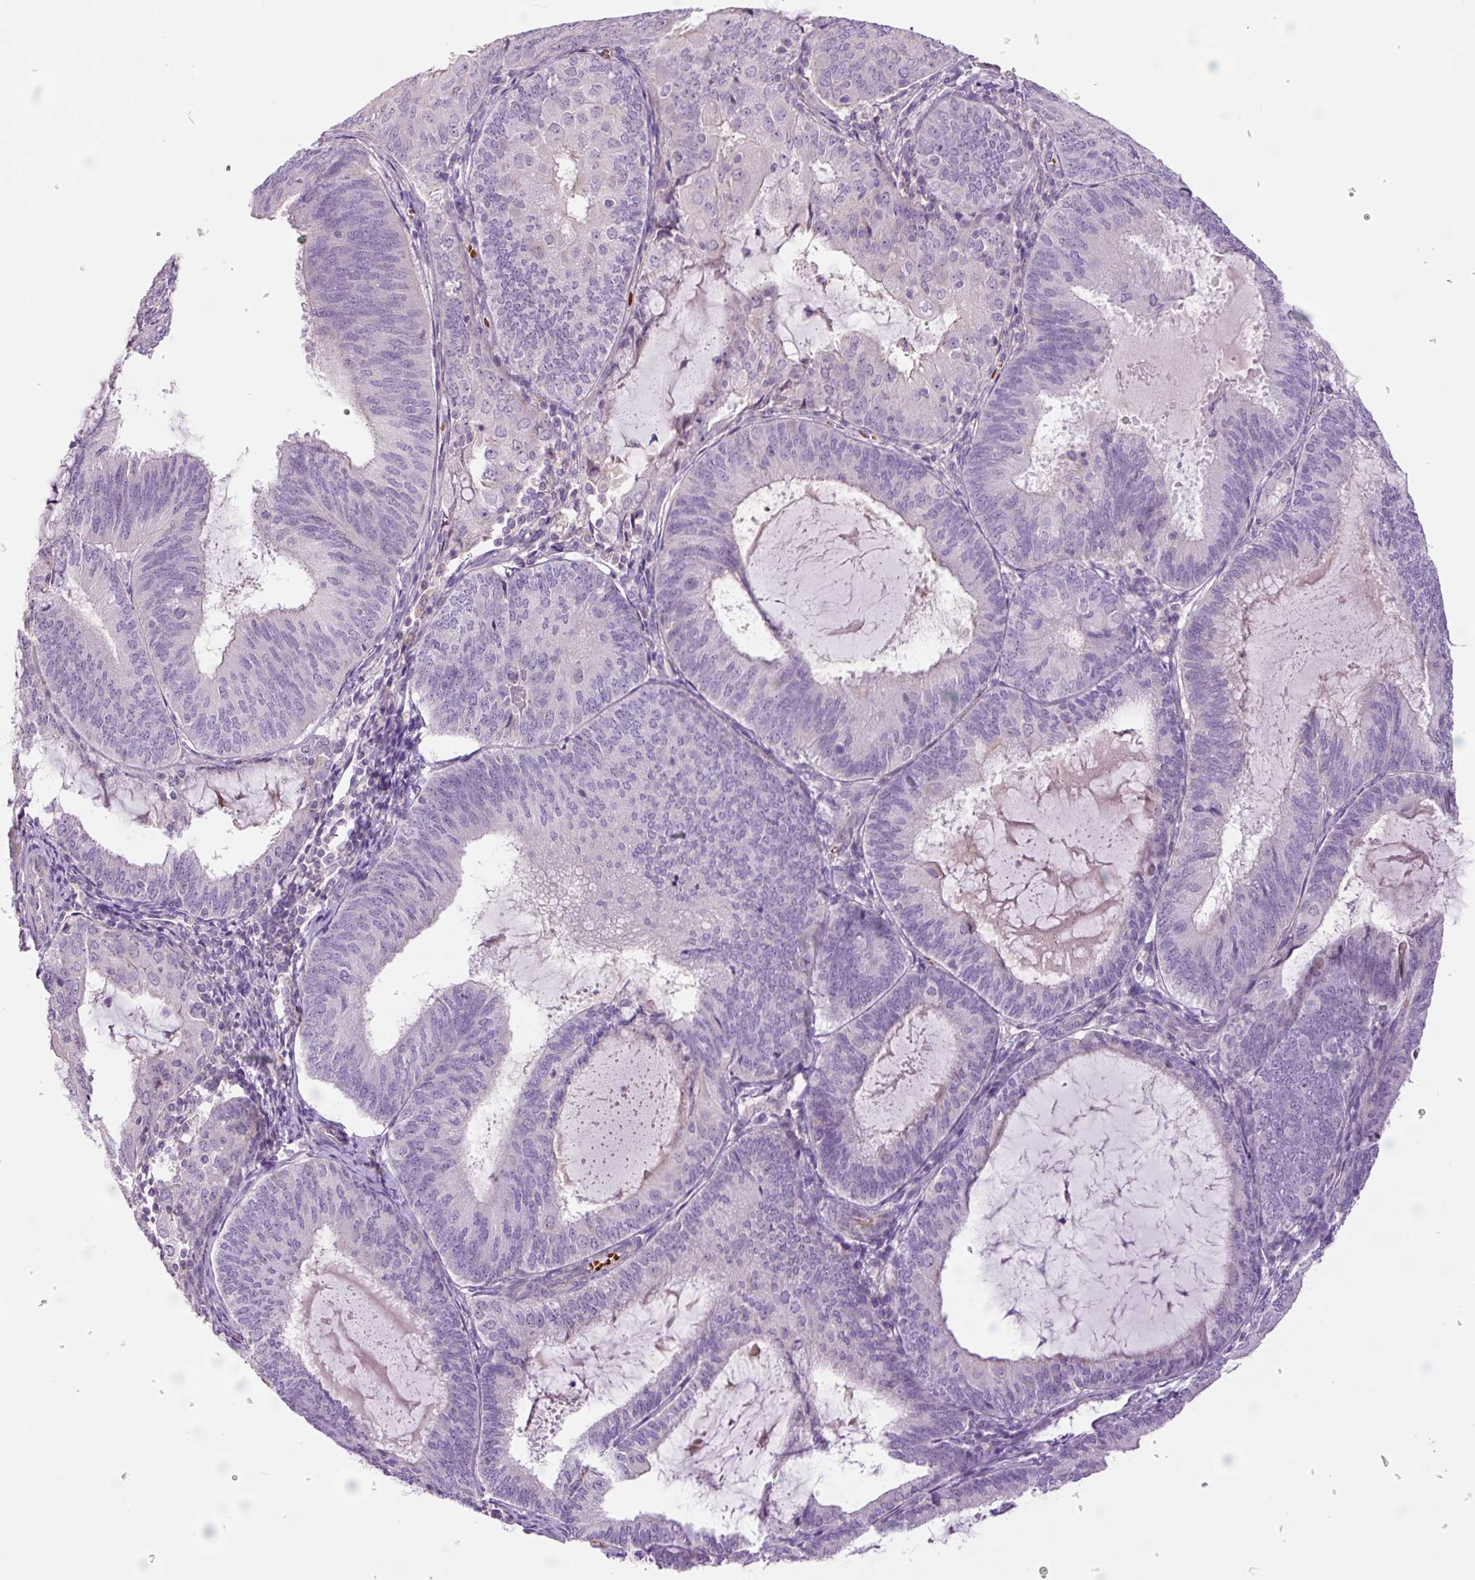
{"staining": {"intensity": "negative", "quantity": "none", "location": "none"}, "tissue": "endometrial cancer", "cell_type": "Tumor cells", "image_type": "cancer", "snomed": [{"axis": "morphology", "description": "Adenocarcinoma, NOS"}, {"axis": "topography", "description": "Endometrium"}], "caption": "Photomicrograph shows no significant protein positivity in tumor cells of endometrial adenocarcinoma.", "gene": "TMEM235", "patient": {"sex": "female", "age": 81}}